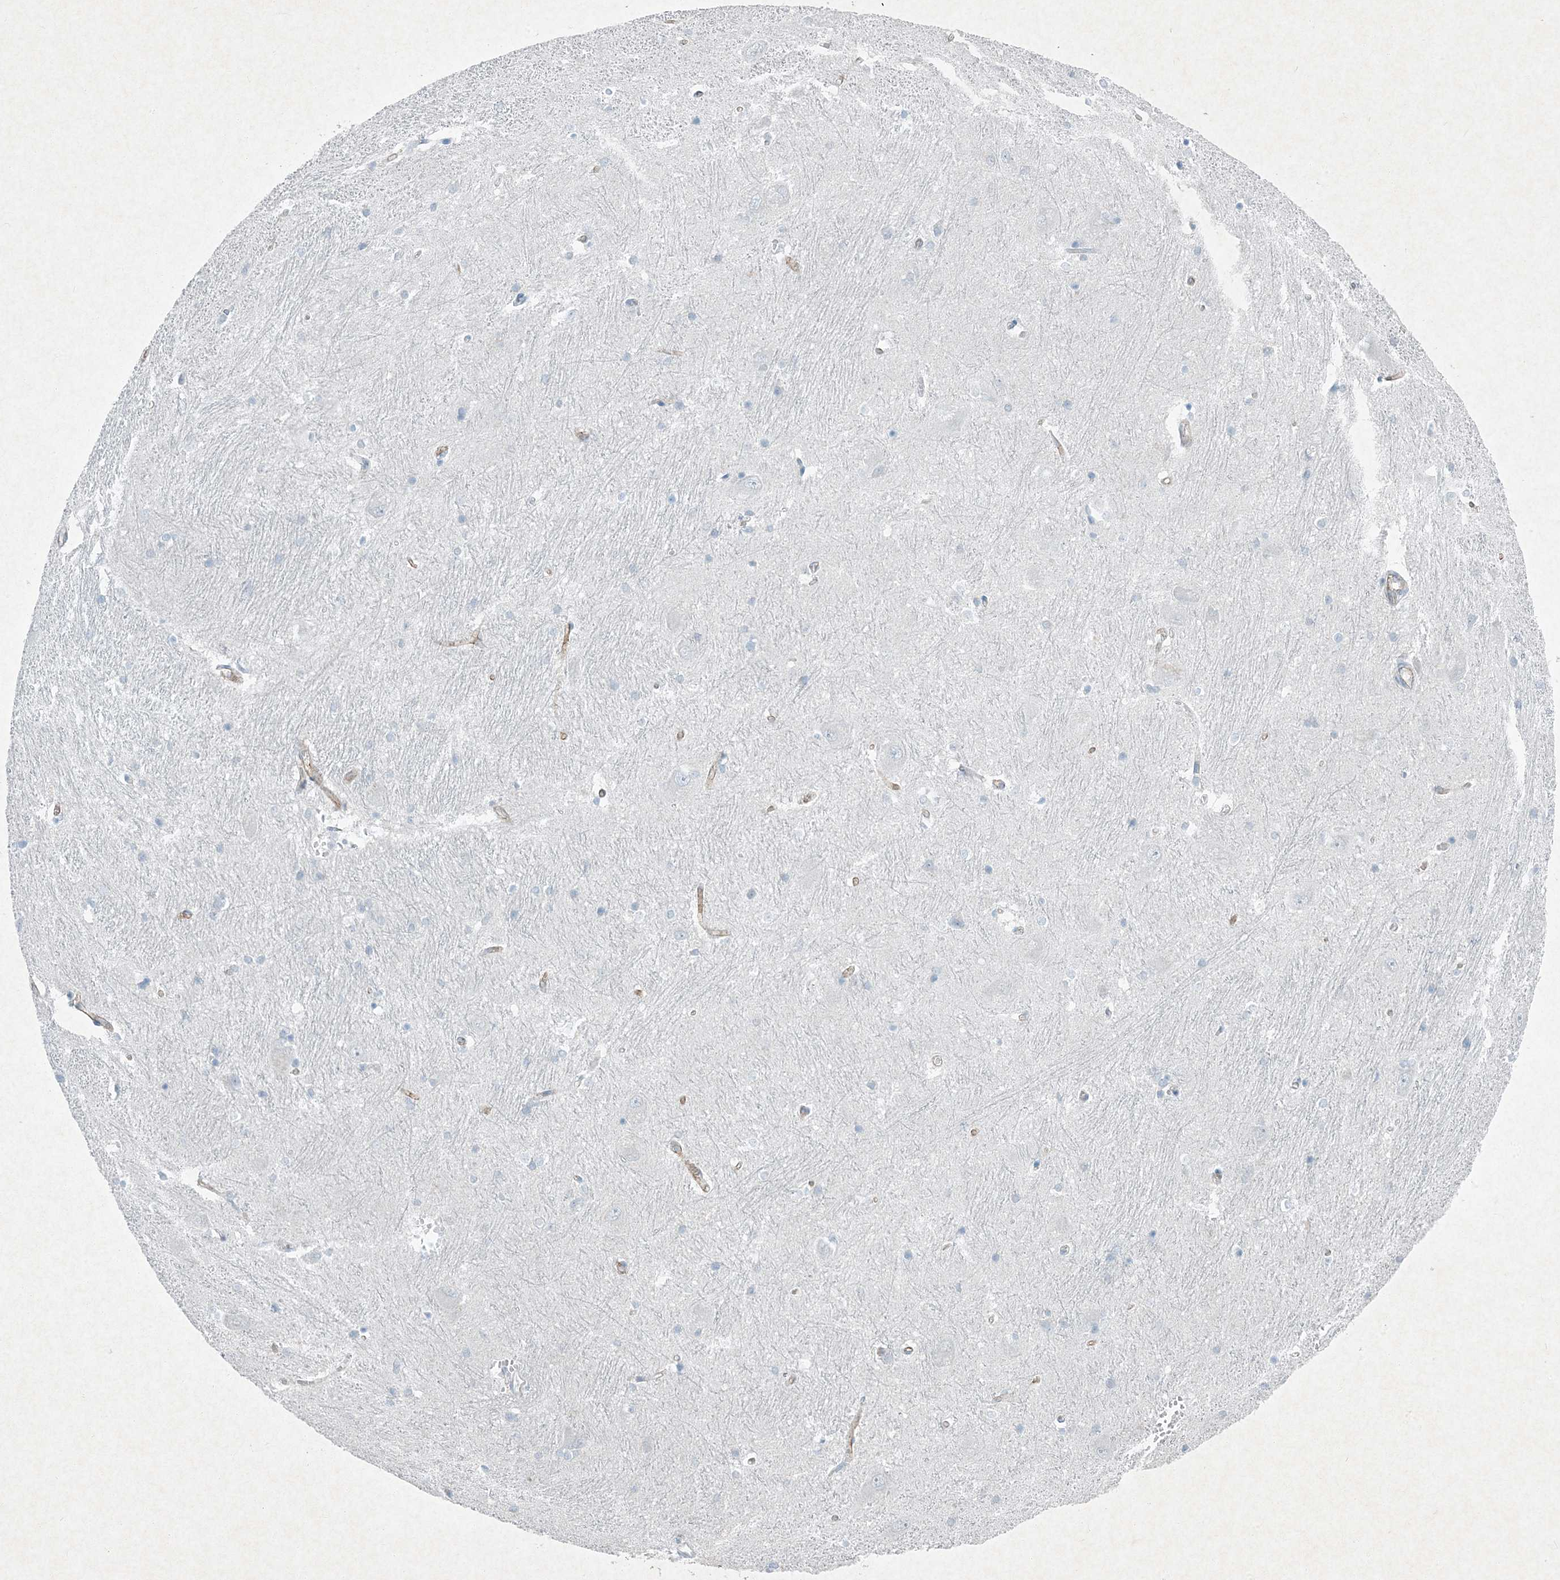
{"staining": {"intensity": "negative", "quantity": "none", "location": "none"}, "tissue": "caudate", "cell_type": "Glial cells", "image_type": "normal", "snomed": [{"axis": "morphology", "description": "Normal tissue, NOS"}, {"axis": "topography", "description": "Lateral ventricle wall"}], "caption": "High power microscopy image of an immunohistochemistry (IHC) image of benign caudate, revealing no significant expression in glial cells.", "gene": "PGM5", "patient": {"sex": "male", "age": 37}}